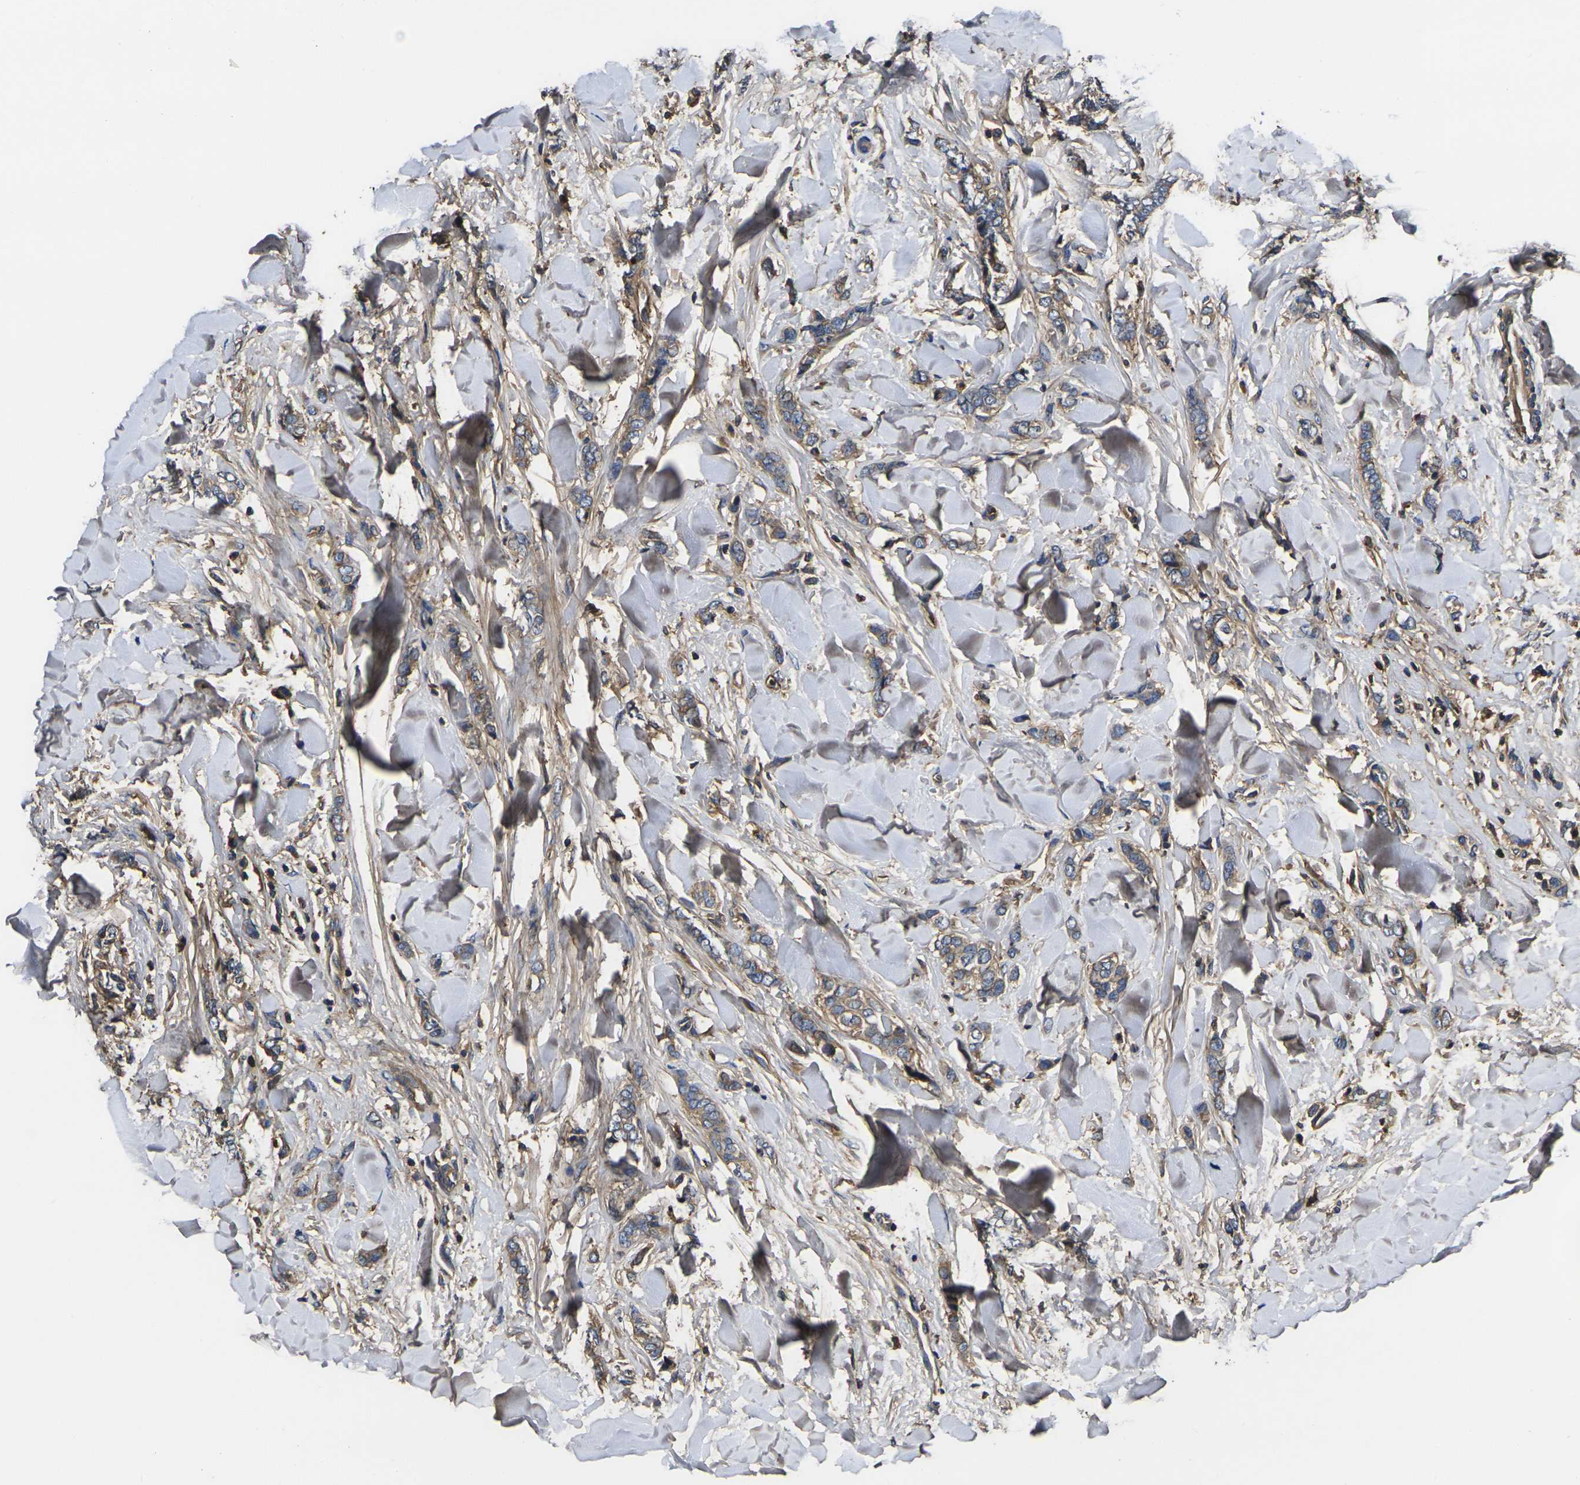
{"staining": {"intensity": "weak", "quantity": ">75%", "location": "cytoplasmic/membranous"}, "tissue": "breast cancer", "cell_type": "Tumor cells", "image_type": "cancer", "snomed": [{"axis": "morphology", "description": "Lobular carcinoma"}, {"axis": "topography", "description": "Skin"}, {"axis": "topography", "description": "Breast"}], "caption": "Immunohistochemical staining of breast cancer (lobular carcinoma) demonstrates weak cytoplasmic/membranous protein staining in about >75% of tumor cells. (IHC, brightfield microscopy, high magnification).", "gene": "HSPG2", "patient": {"sex": "female", "age": 46}}